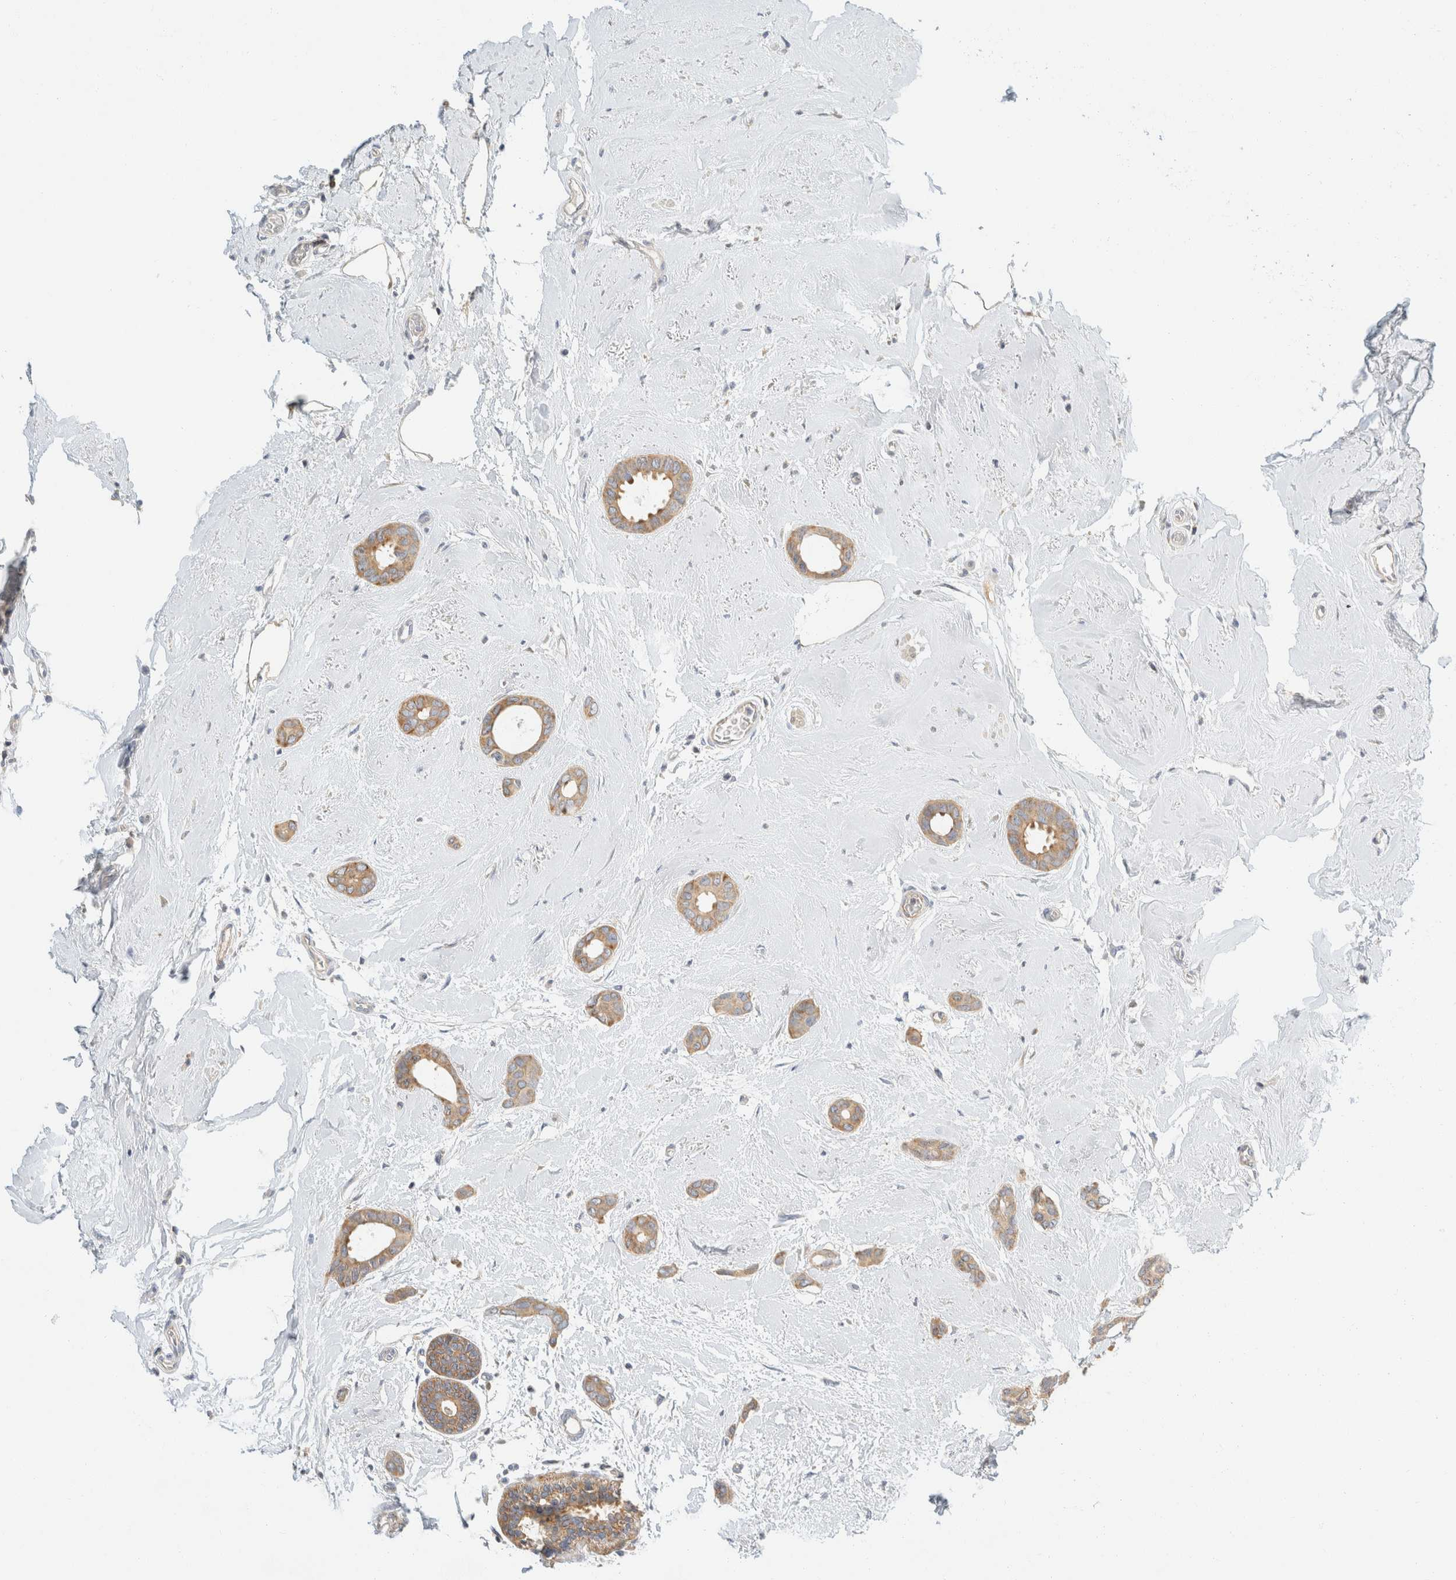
{"staining": {"intensity": "moderate", "quantity": ">75%", "location": "cytoplasmic/membranous"}, "tissue": "breast cancer", "cell_type": "Tumor cells", "image_type": "cancer", "snomed": [{"axis": "morphology", "description": "Duct carcinoma"}, {"axis": "topography", "description": "Breast"}], "caption": "Protein expression analysis of breast cancer exhibits moderate cytoplasmic/membranous expression in approximately >75% of tumor cells. (DAB (3,3'-diaminobenzidine) IHC with brightfield microscopy, high magnification).", "gene": "SH3GLB2", "patient": {"sex": "female", "age": 55}}